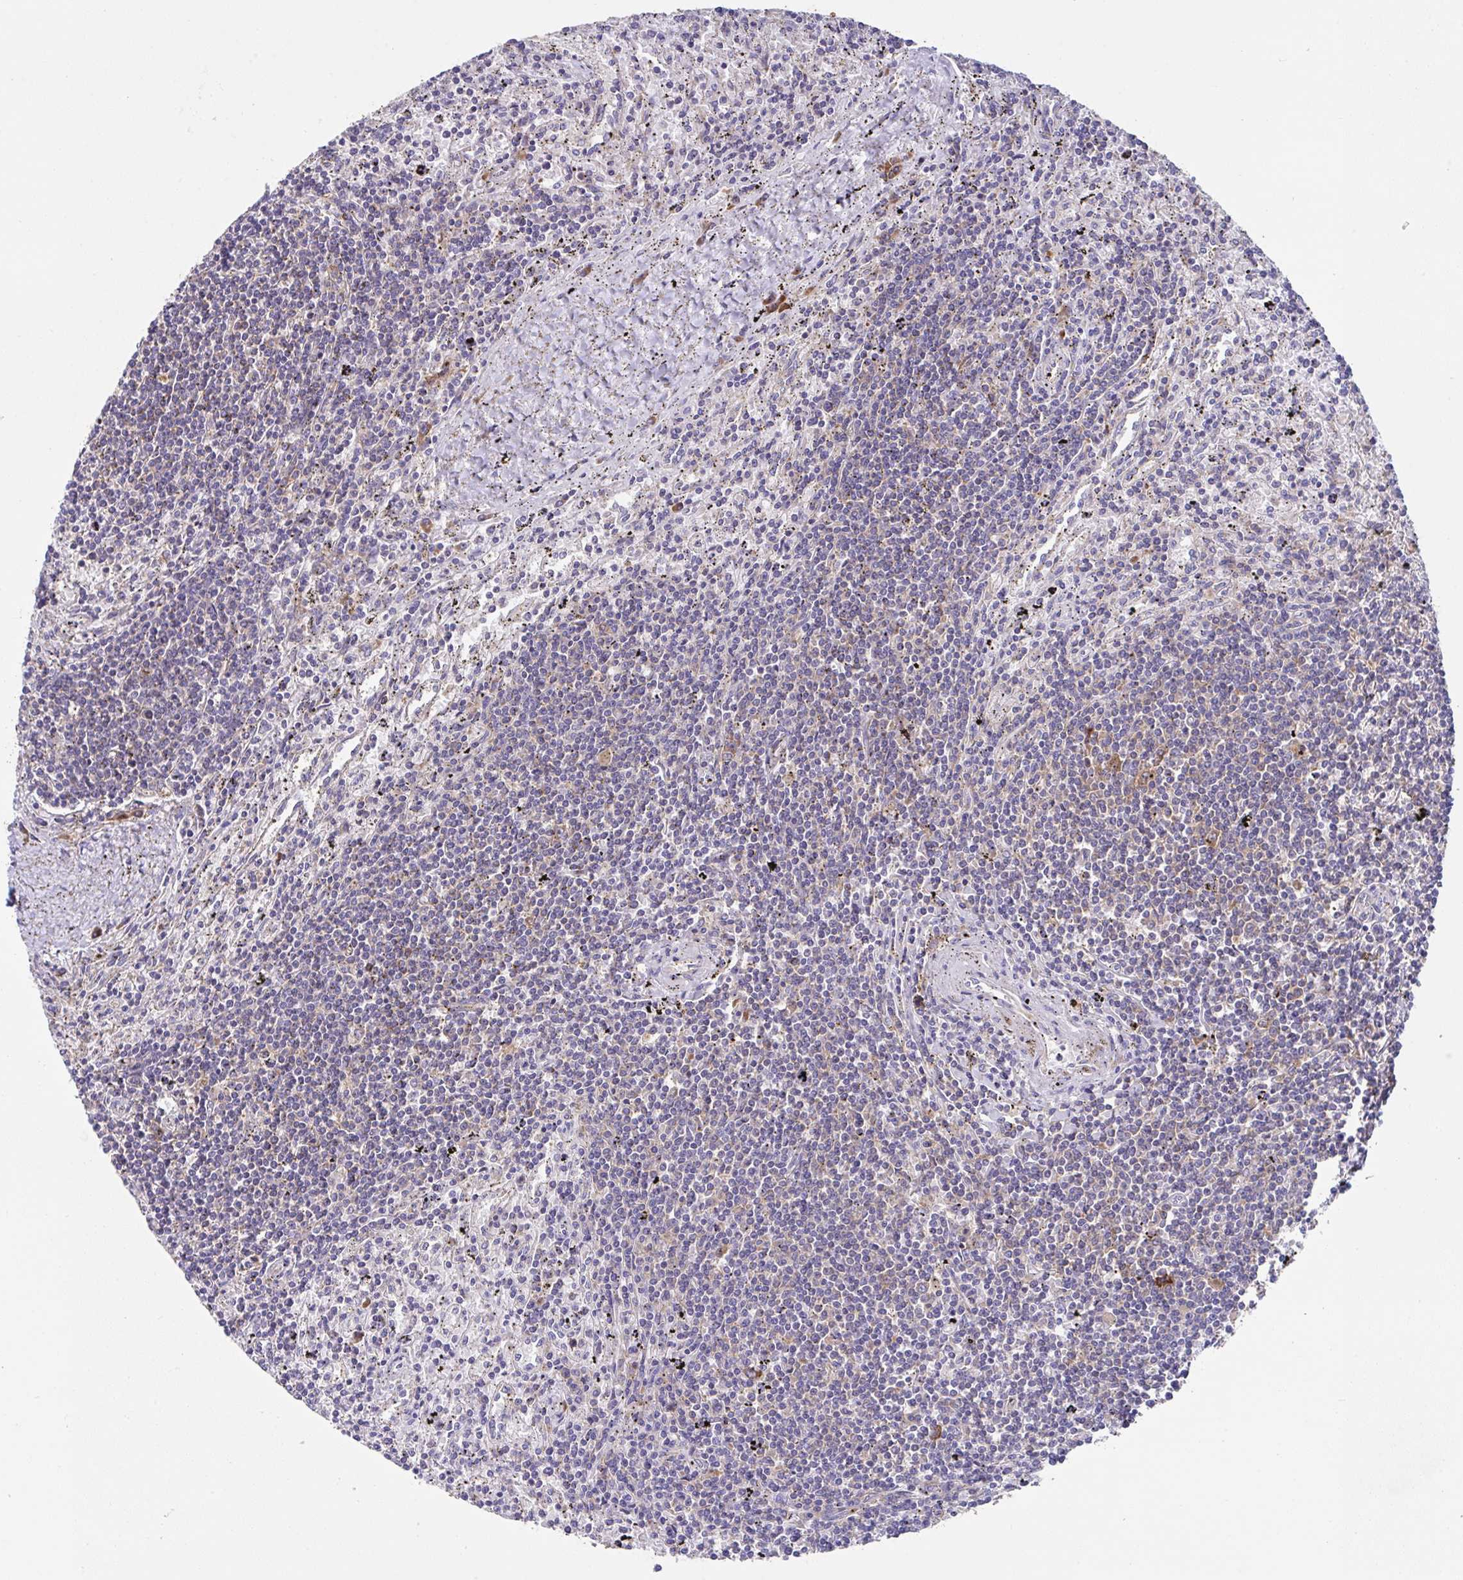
{"staining": {"intensity": "negative", "quantity": "none", "location": "none"}, "tissue": "lymphoma", "cell_type": "Tumor cells", "image_type": "cancer", "snomed": [{"axis": "morphology", "description": "Malignant lymphoma, non-Hodgkin's type, Low grade"}, {"axis": "topography", "description": "Spleen"}], "caption": "There is no significant staining in tumor cells of lymphoma. (IHC, brightfield microscopy, high magnification).", "gene": "FAU", "patient": {"sex": "male", "age": 76}}